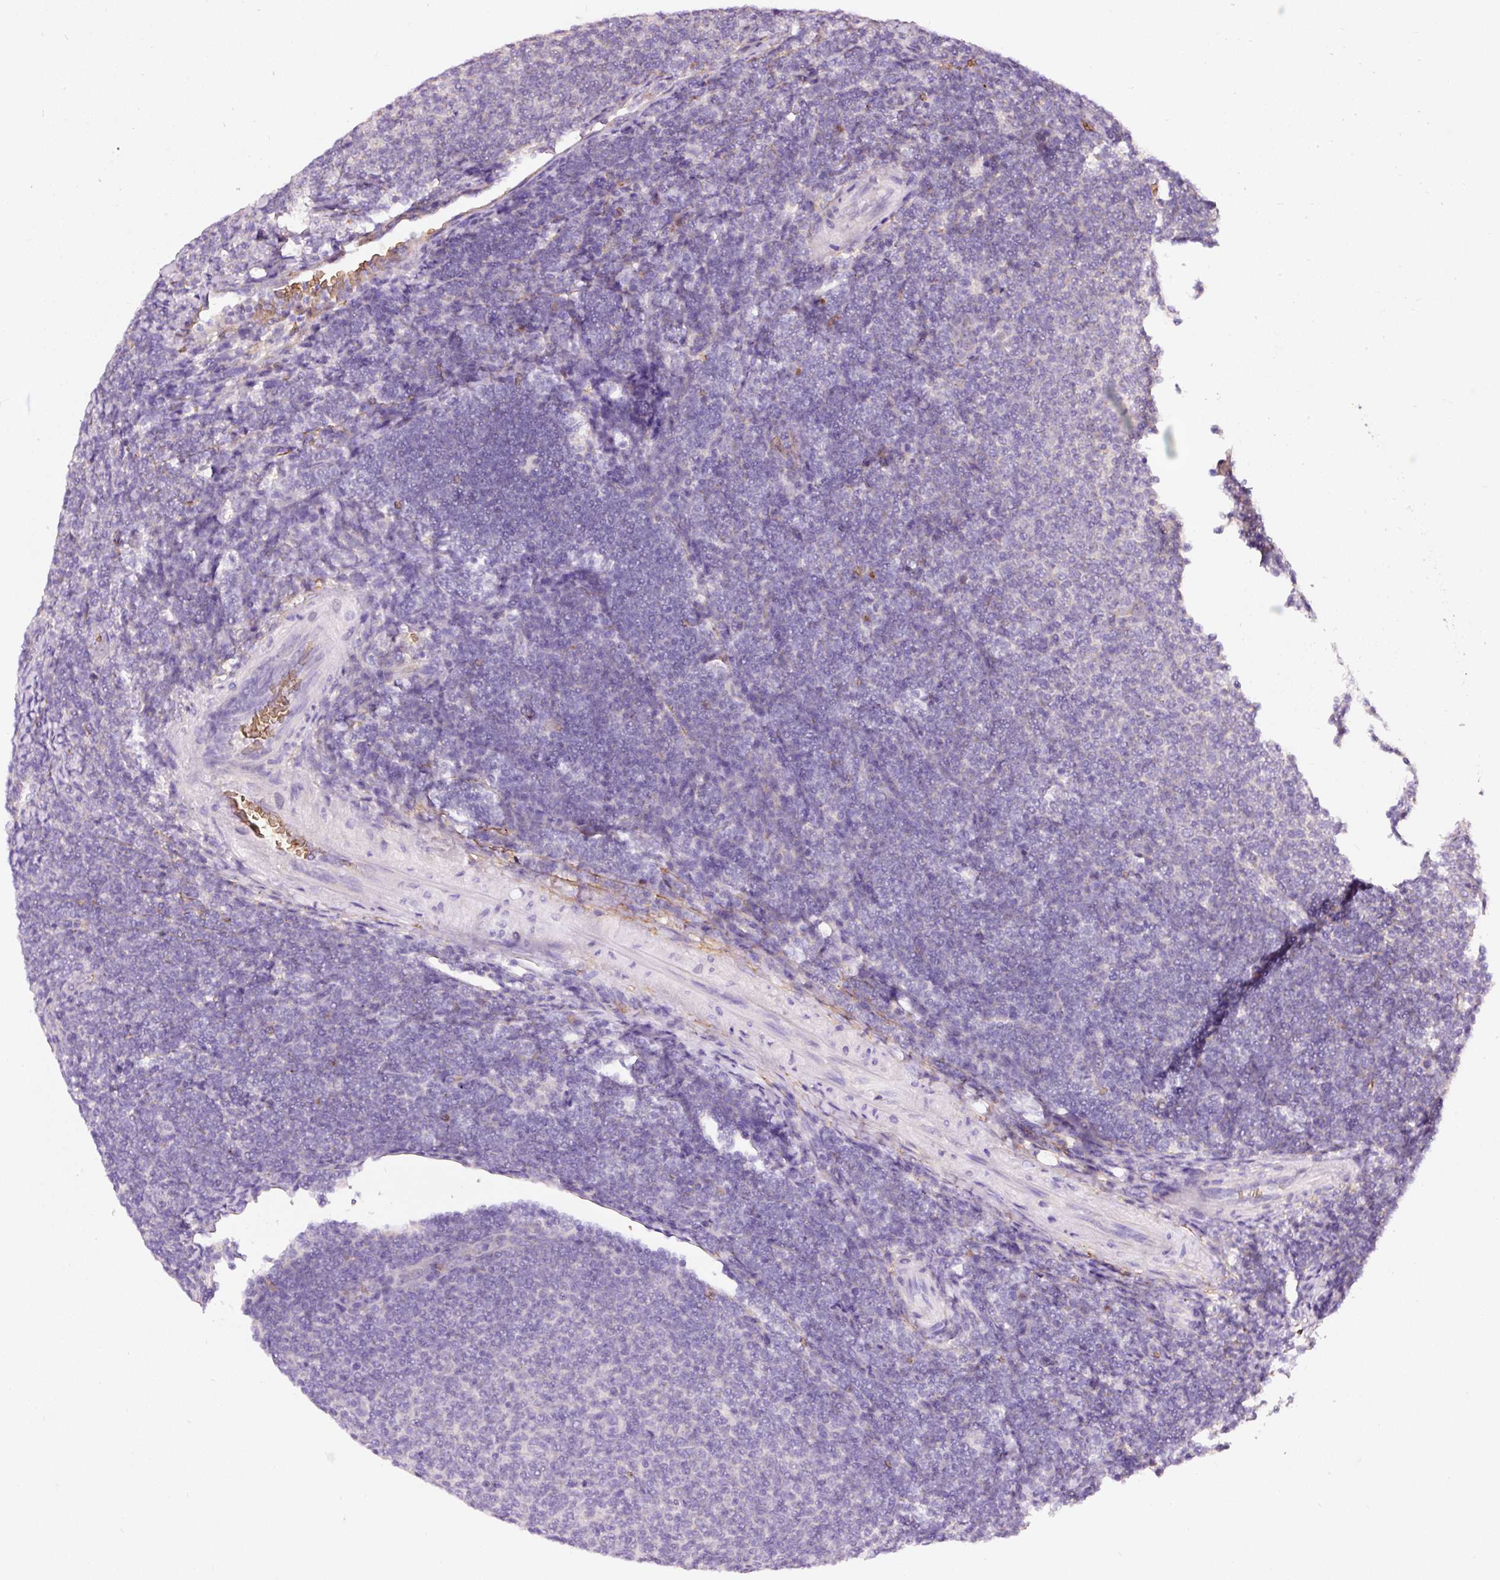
{"staining": {"intensity": "negative", "quantity": "none", "location": "none"}, "tissue": "lymphoma", "cell_type": "Tumor cells", "image_type": "cancer", "snomed": [{"axis": "morphology", "description": "Malignant lymphoma, non-Hodgkin's type, Low grade"}, {"axis": "topography", "description": "Lymph node"}], "caption": "Low-grade malignant lymphoma, non-Hodgkin's type was stained to show a protein in brown. There is no significant expression in tumor cells.", "gene": "PRRC2A", "patient": {"sex": "male", "age": 66}}